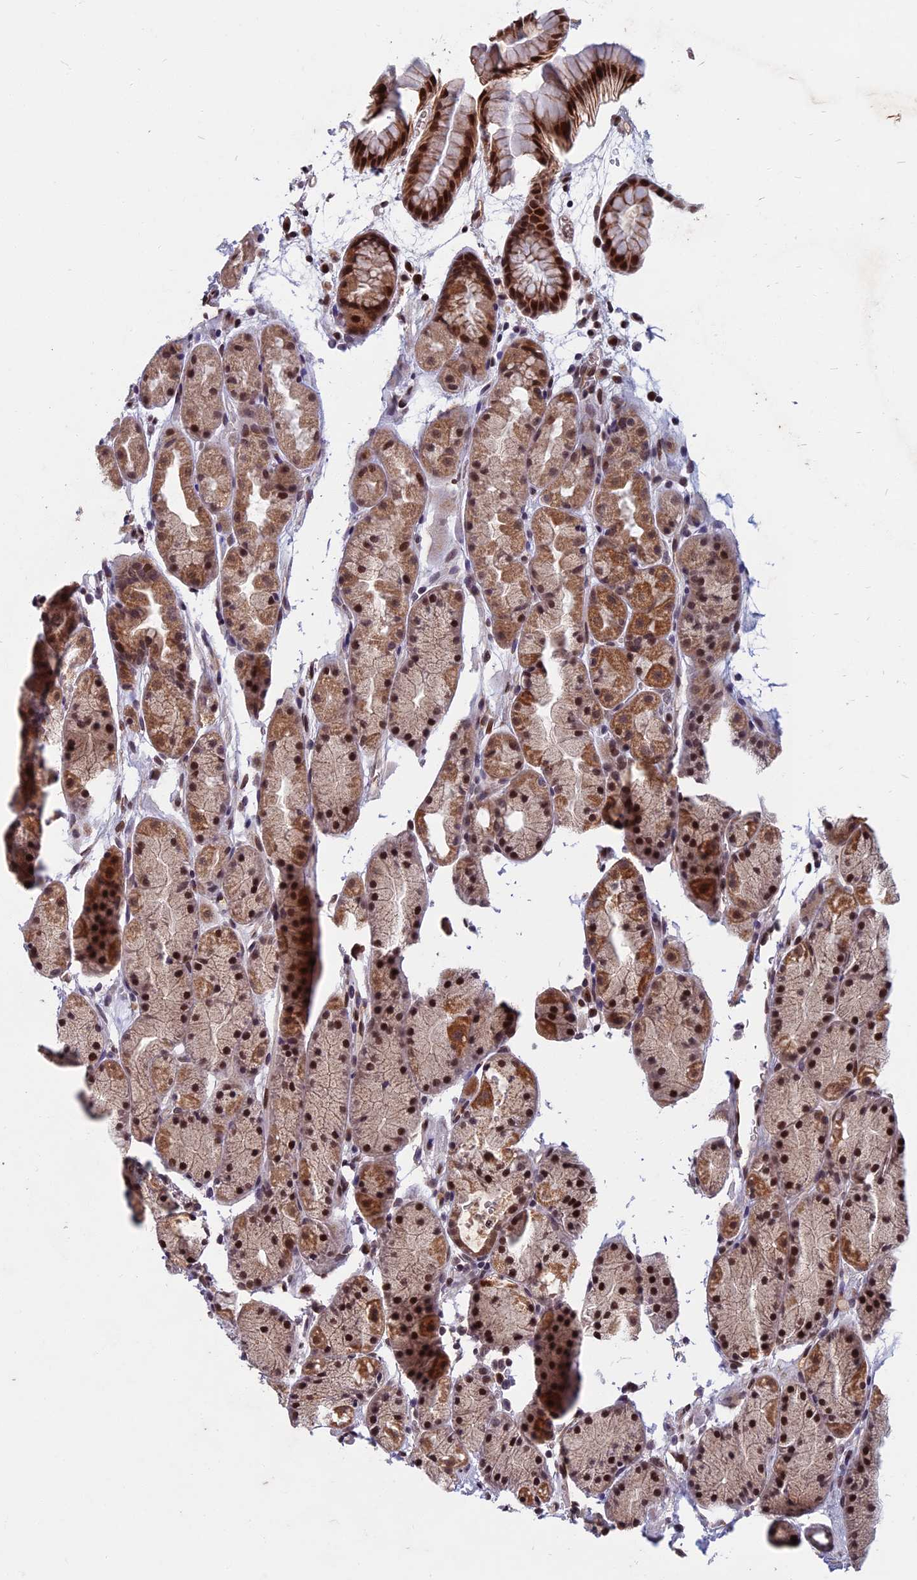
{"staining": {"intensity": "moderate", "quantity": ">75%", "location": "cytoplasmic/membranous,nuclear"}, "tissue": "stomach", "cell_type": "Glandular cells", "image_type": "normal", "snomed": [{"axis": "morphology", "description": "Normal tissue, NOS"}, {"axis": "topography", "description": "Stomach, upper"}, {"axis": "topography", "description": "Stomach"}], "caption": "Approximately >75% of glandular cells in unremarkable stomach exhibit moderate cytoplasmic/membranous,nuclear protein staining as visualized by brown immunohistochemical staining.", "gene": "CDC7", "patient": {"sex": "male", "age": 47}}